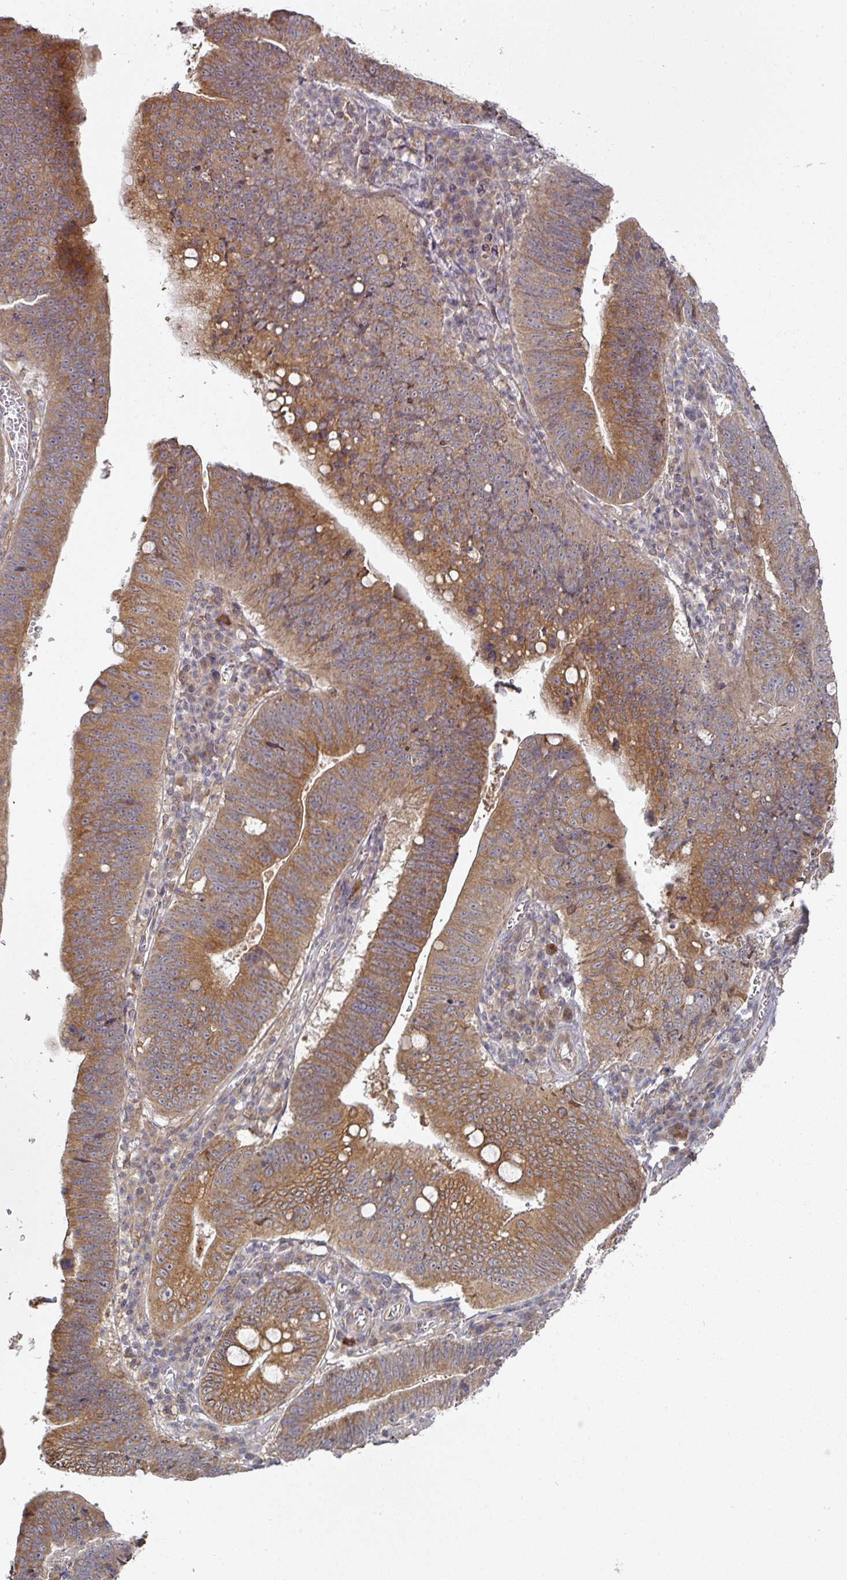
{"staining": {"intensity": "moderate", "quantity": ">75%", "location": "cytoplasmic/membranous"}, "tissue": "stomach cancer", "cell_type": "Tumor cells", "image_type": "cancer", "snomed": [{"axis": "morphology", "description": "Adenocarcinoma, NOS"}, {"axis": "topography", "description": "Stomach"}], "caption": "The image demonstrates immunohistochemical staining of adenocarcinoma (stomach). There is moderate cytoplasmic/membranous positivity is identified in about >75% of tumor cells.", "gene": "CEP95", "patient": {"sex": "male", "age": 59}}